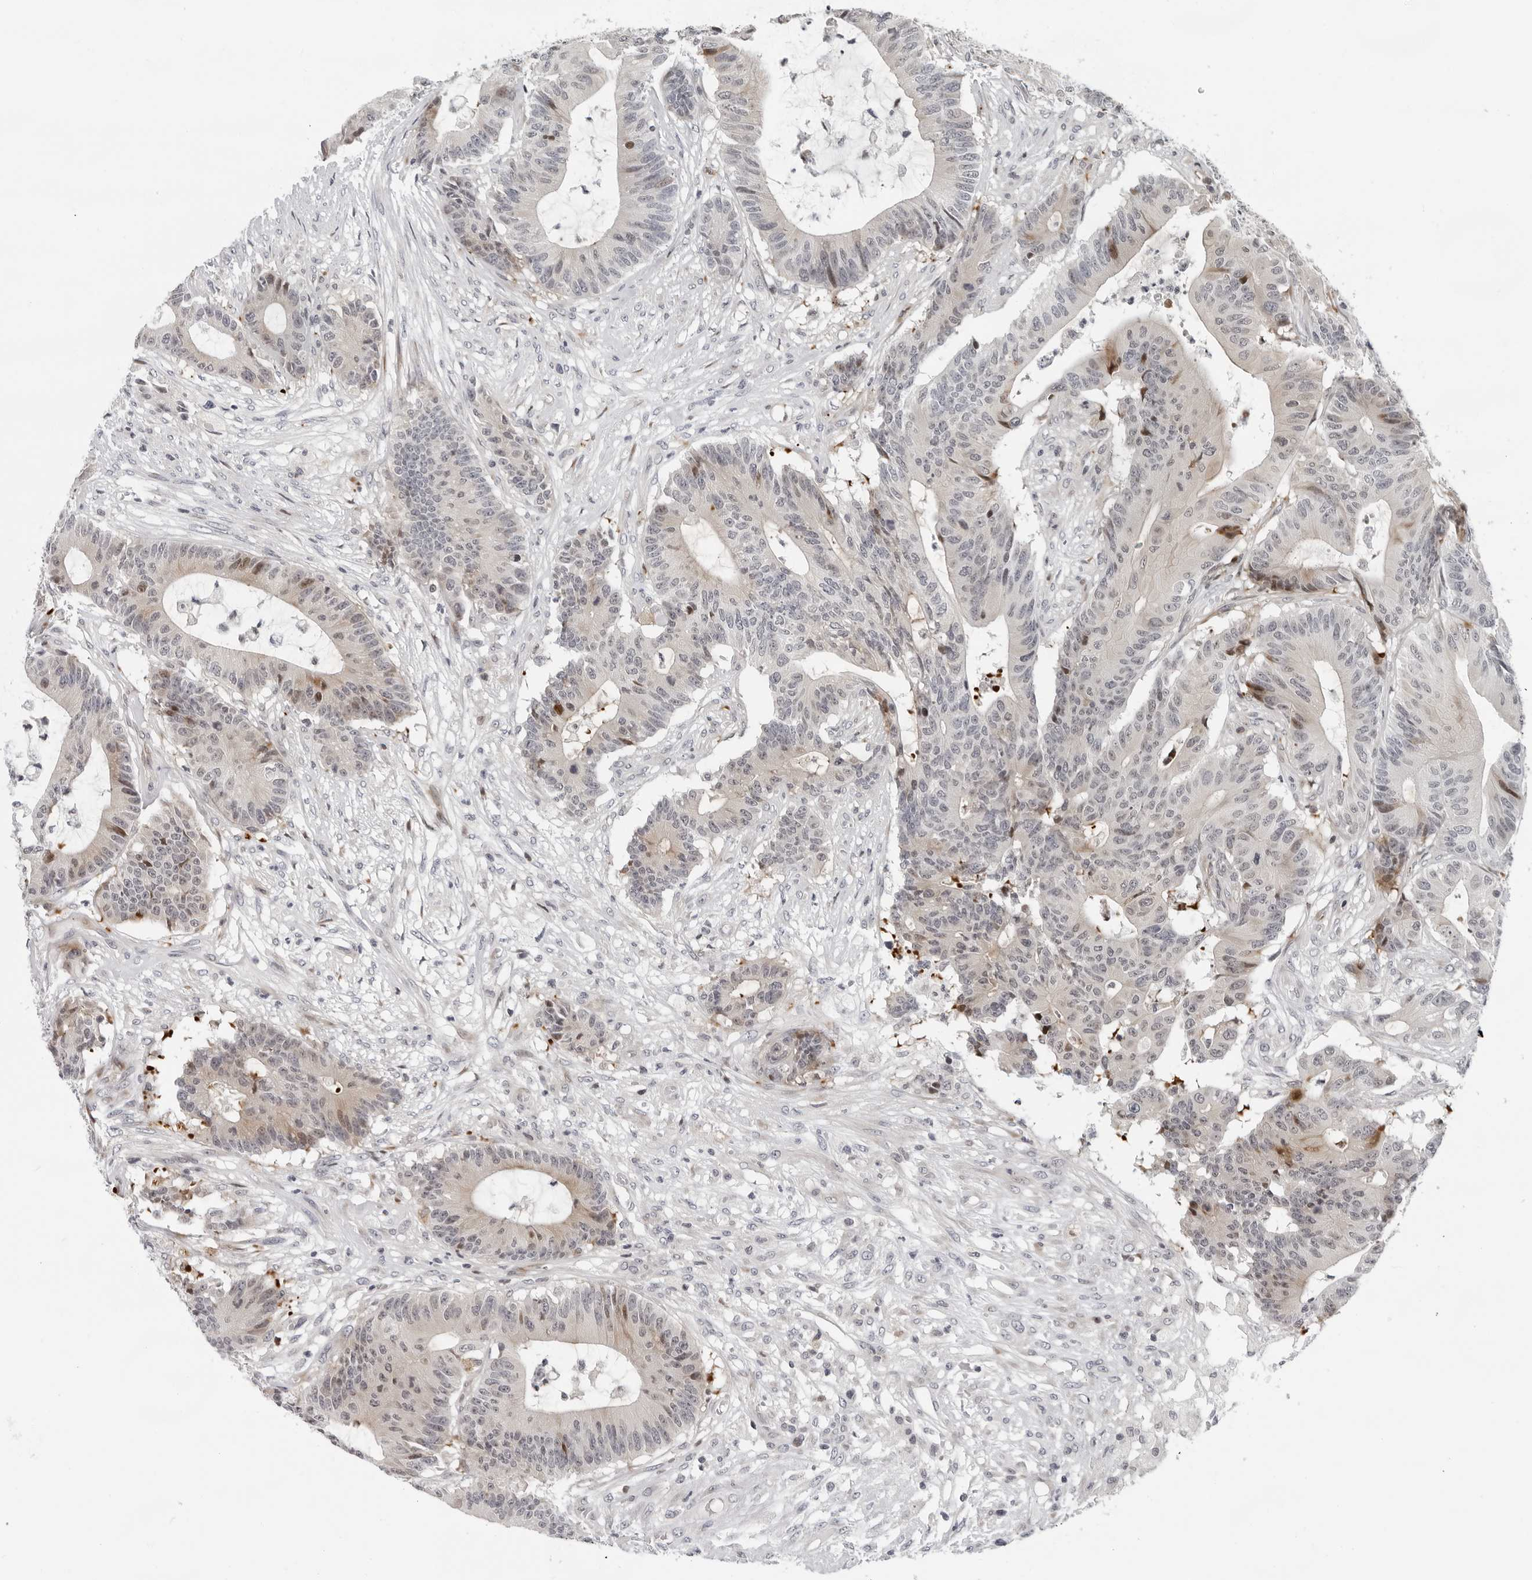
{"staining": {"intensity": "weak", "quantity": "<25%", "location": "cytoplasmic/membranous"}, "tissue": "colorectal cancer", "cell_type": "Tumor cells", "image_type": "cancer", "snomed": [{"axis": "morphology", "description": "Adenocarcinoma, NOS"}, {"axis": "topography", "description": "Colon"}], "caption": "A high-resolution histopathology image shows IHC staining of adenocarcinoma (colorectal), which shows no significant positivity in tumor cells.", "gene": "PIP4K2C", "patient": {"sex": "female", "age": 84}}